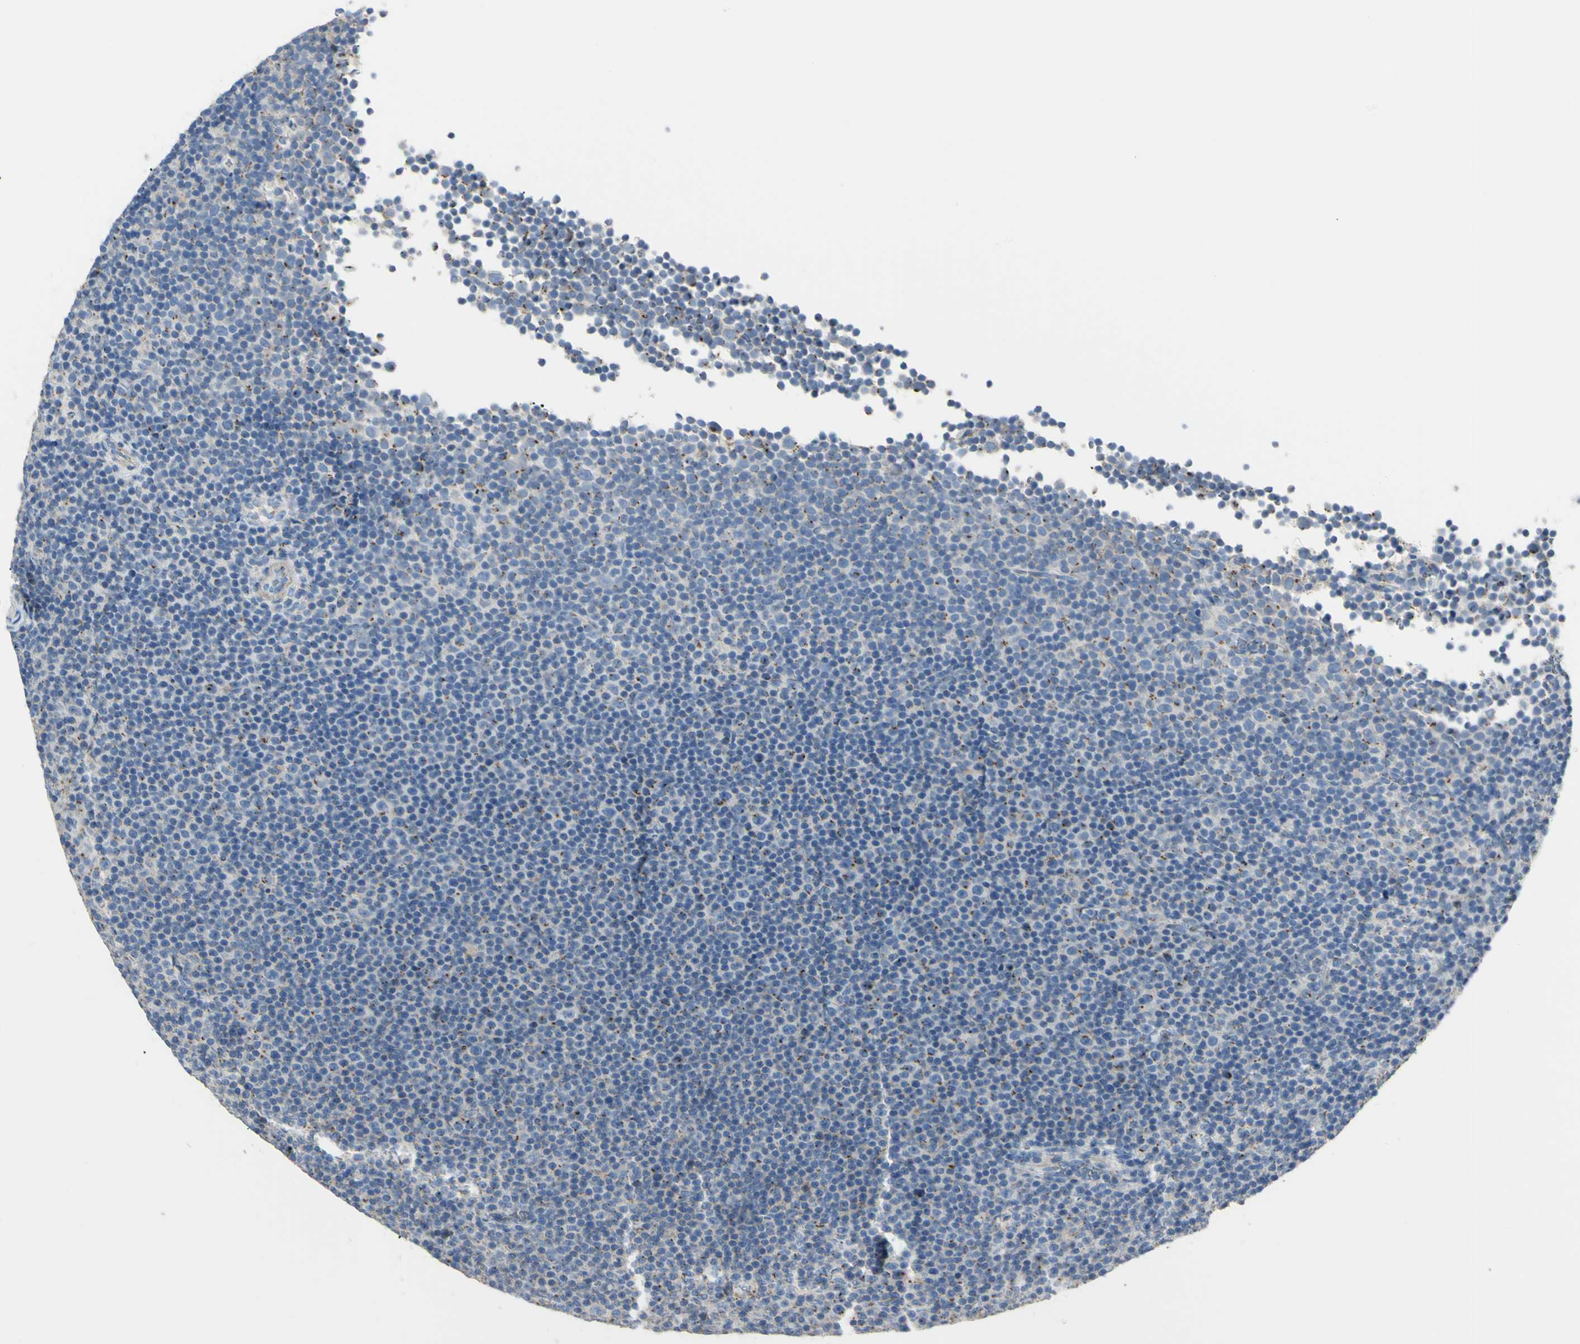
{"staining": {"intensity": "moderate", "quantity": "<25%", "location": "cytoplasmic/membranous"}, "tissue": "lymphoma", "cell_type": "Tumor cells", "image_type": "cancer", "snomed": [{"axis": "morphology", "description": "Malignant lymphoma, non-Hodgkin's type, Low grade"}, {"axis": "topography", "description": "Lymph node"}], "caption": "A histopathology image of lymphoma stained for a protein exhibits moderate cytoplasmic/membranous brown staining in tumor cells.", "gene": "B4GALT3", "patient": {"sex": "female", "age": 67}}